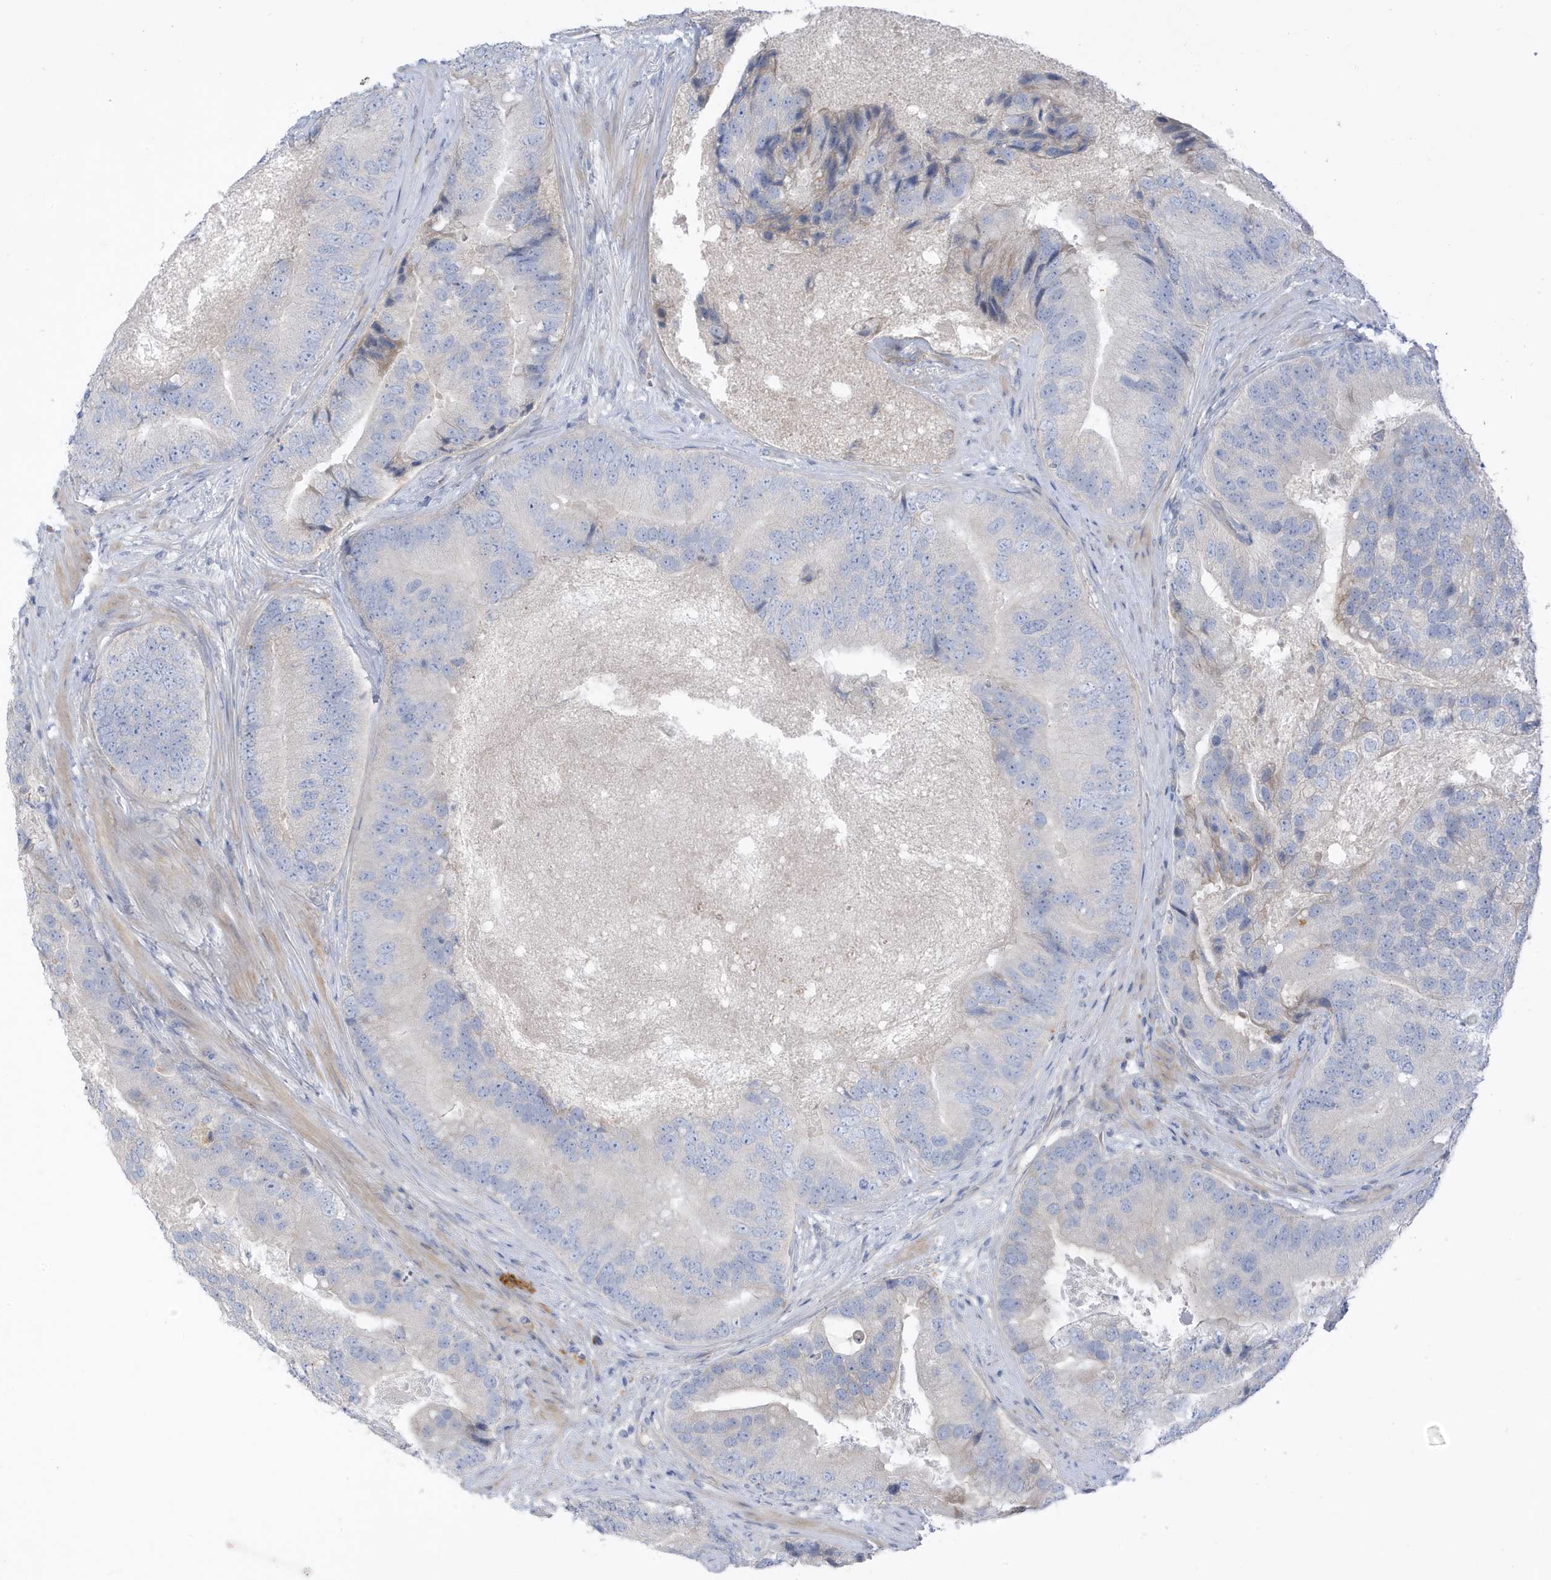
{"staining": {"intensity": "negative", "quantity": "none", "location": "none"}, "tissue": "prostate cancer", "cell_type": "Tumor cells", "image_type": "cancer", "snomed": [{"axis": "morphology", "description": "Adenocarcinoma, High grade"}, {"axis": "topography", "description": "Prostate"}], "caption": "The immunohistochemistry micrograph has no significant expression in tumor cells of high-grade adenocarcinoma (prostate) tissue.", "gene": "ATP13A5", "patient": {"sex": "male", "age": 70}}